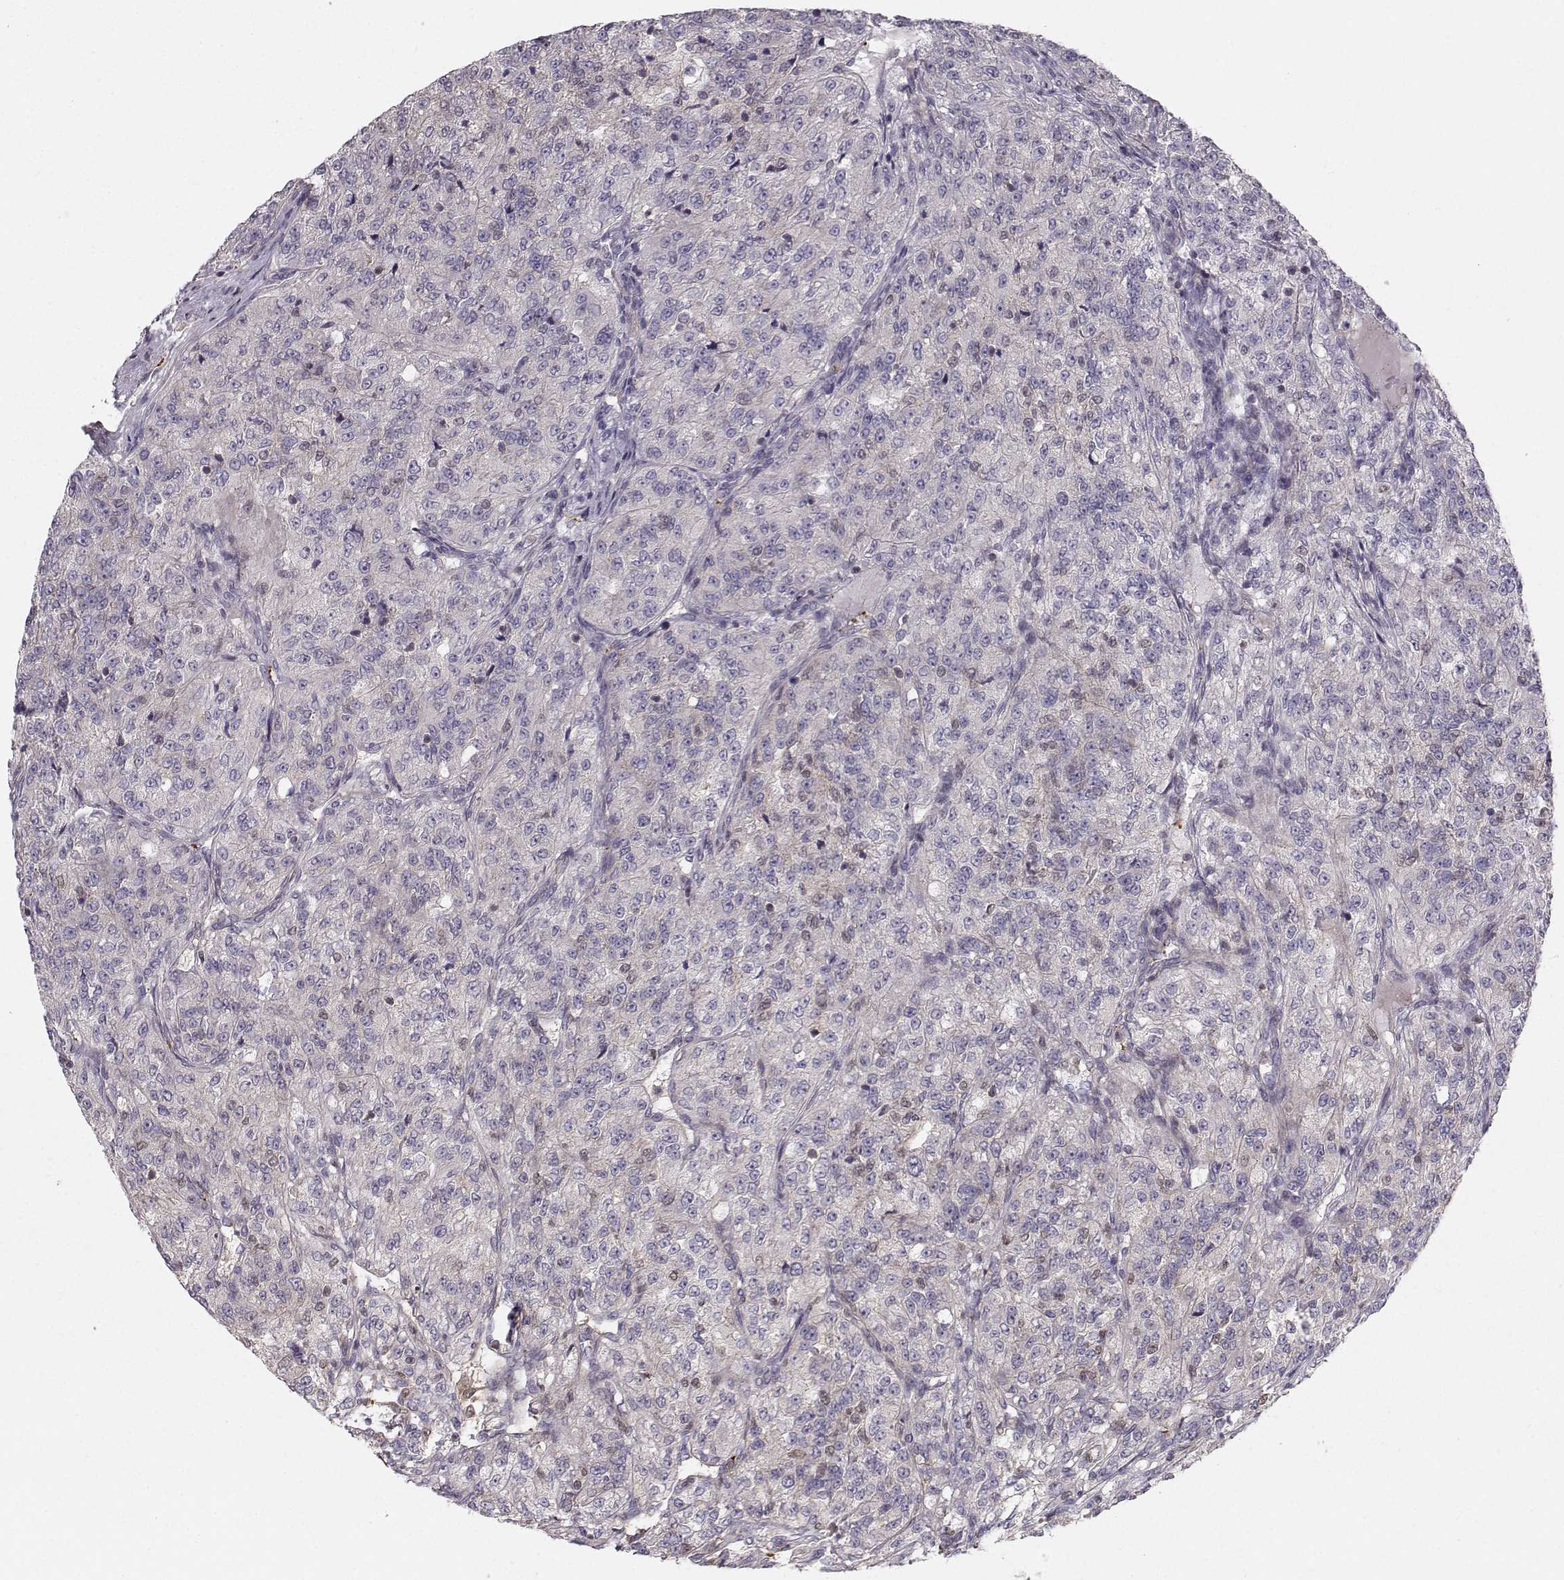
{"staining": {"intensity": "negative", "quantity": "none", "location": "none"}, "tissue": "renal cancer", "cell_type": "Tumor cells", "image_type": "cancer", "snomed": [{"axis": "morphology", "description": "Adenocarcinoma, NOS"}, {"axis": "topography", "description": "Kidney"}], "caption": "IHC histopathology image of neoplastic tissue: human renal adenocarcinoma stained with DAB displays no significant protein staining in tumor cells. (DAB immunohistochemistry (IHC) visualized using brightfield microscopy, high magnification).", "gene": "ASB16", "patient": {"sex": "female", "age": 63}}